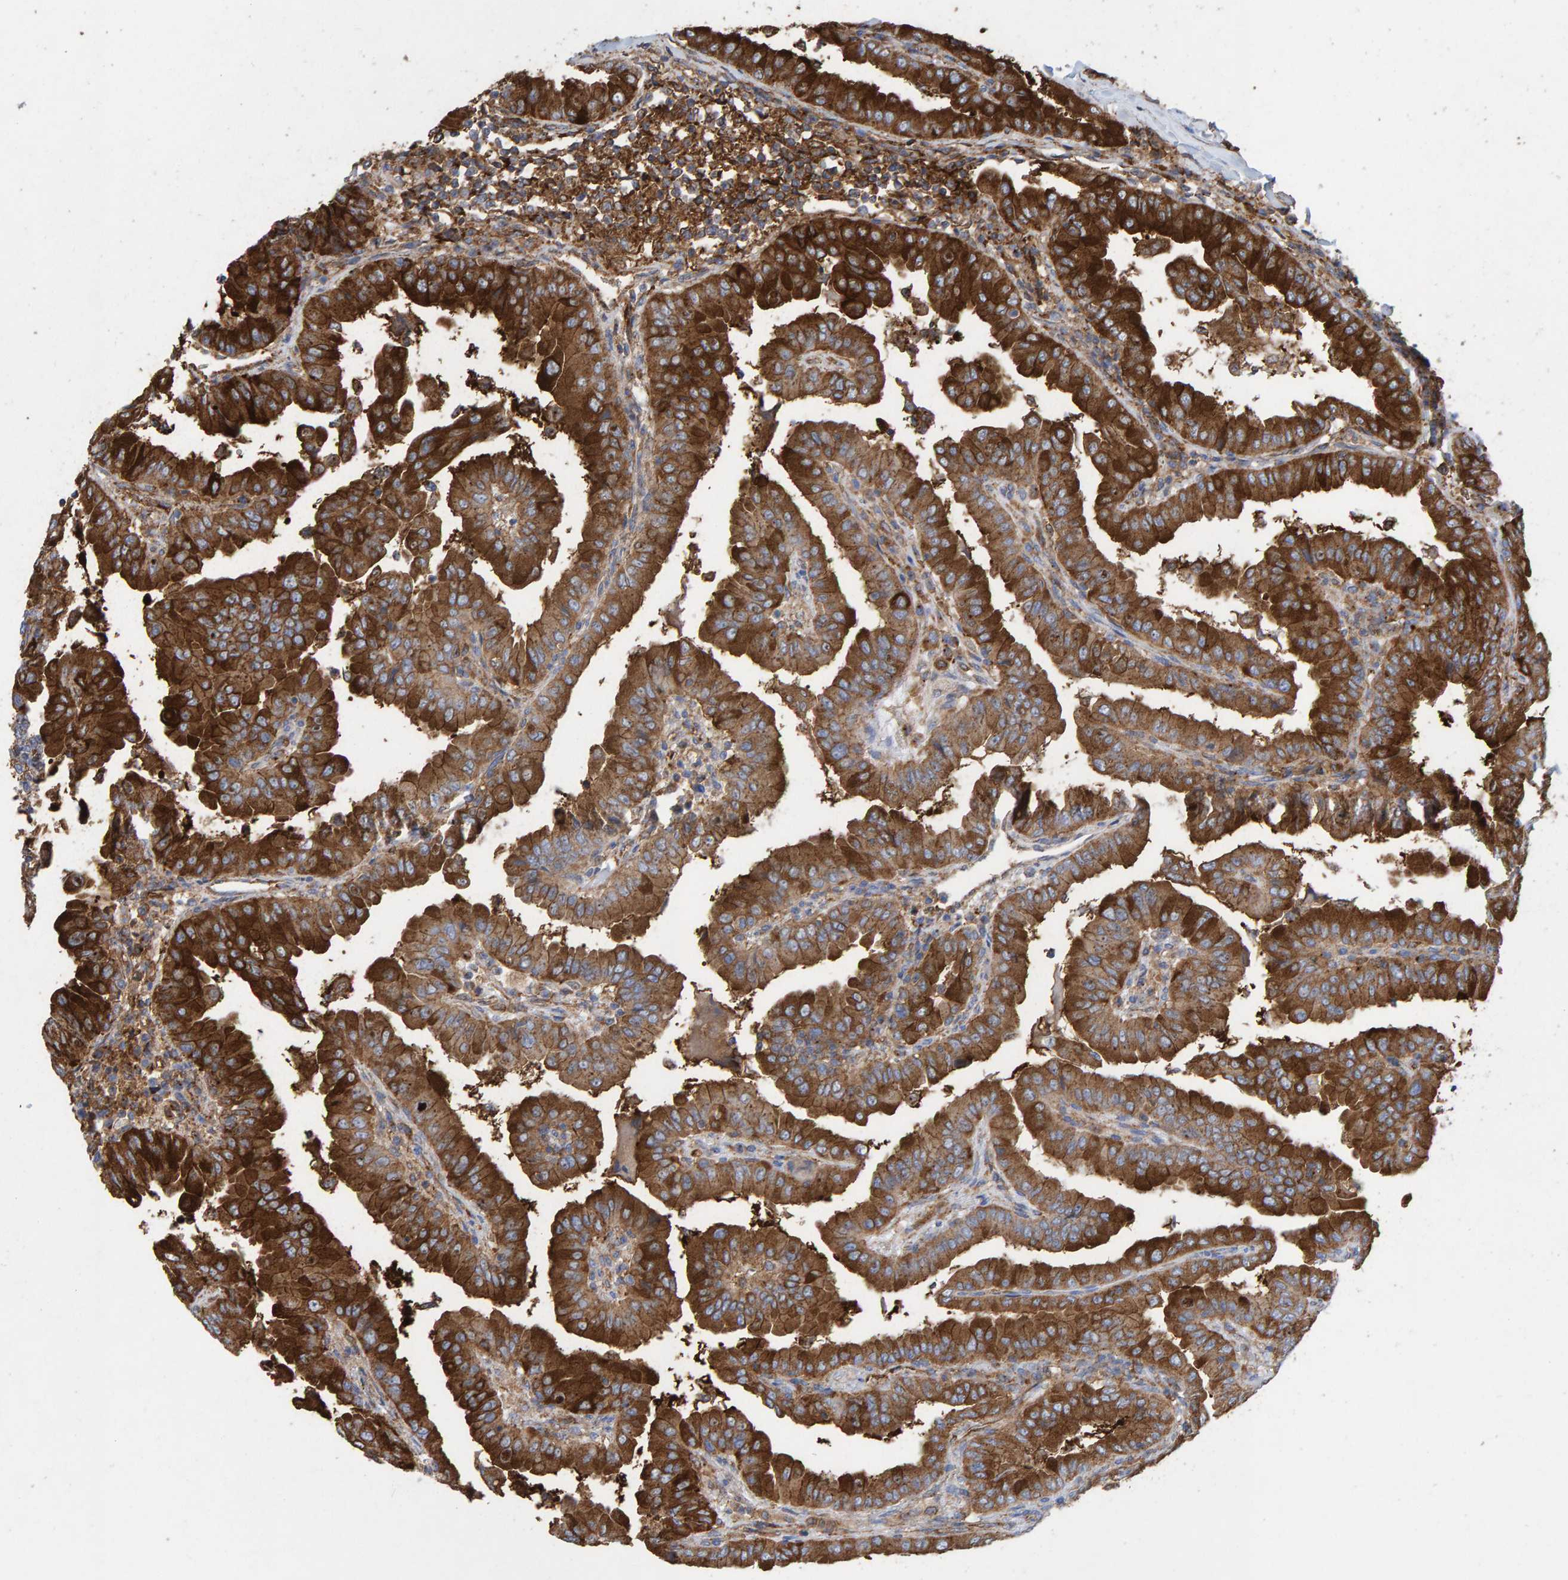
{"staining": {"intensity": "strong", "quantity": ">75%", "location": "cytoplasmic/membranous"}, "tissue": "thyroid cancer", "cell_type": "Tumor cells", "image_type": "cancer", "snomed": [{"axis": "morphology", "description": "Papillary adenocarcinoma, NOS"}, {"axis": "topography", "description": "Thyroid gland"}], "caption": "IHC micrograph of neoplastic tissue: human papillary adenocarcinoma (thyroid) stained using immunohistochemistry exhibits high levels of strong protein expression localized specifically in the cytoplasmic/membranous of tumor cells, appearing as a cytoplasmic/membranous brown color.", "gene": "MVP", "patient": {"sex": "male", "age": 33}}